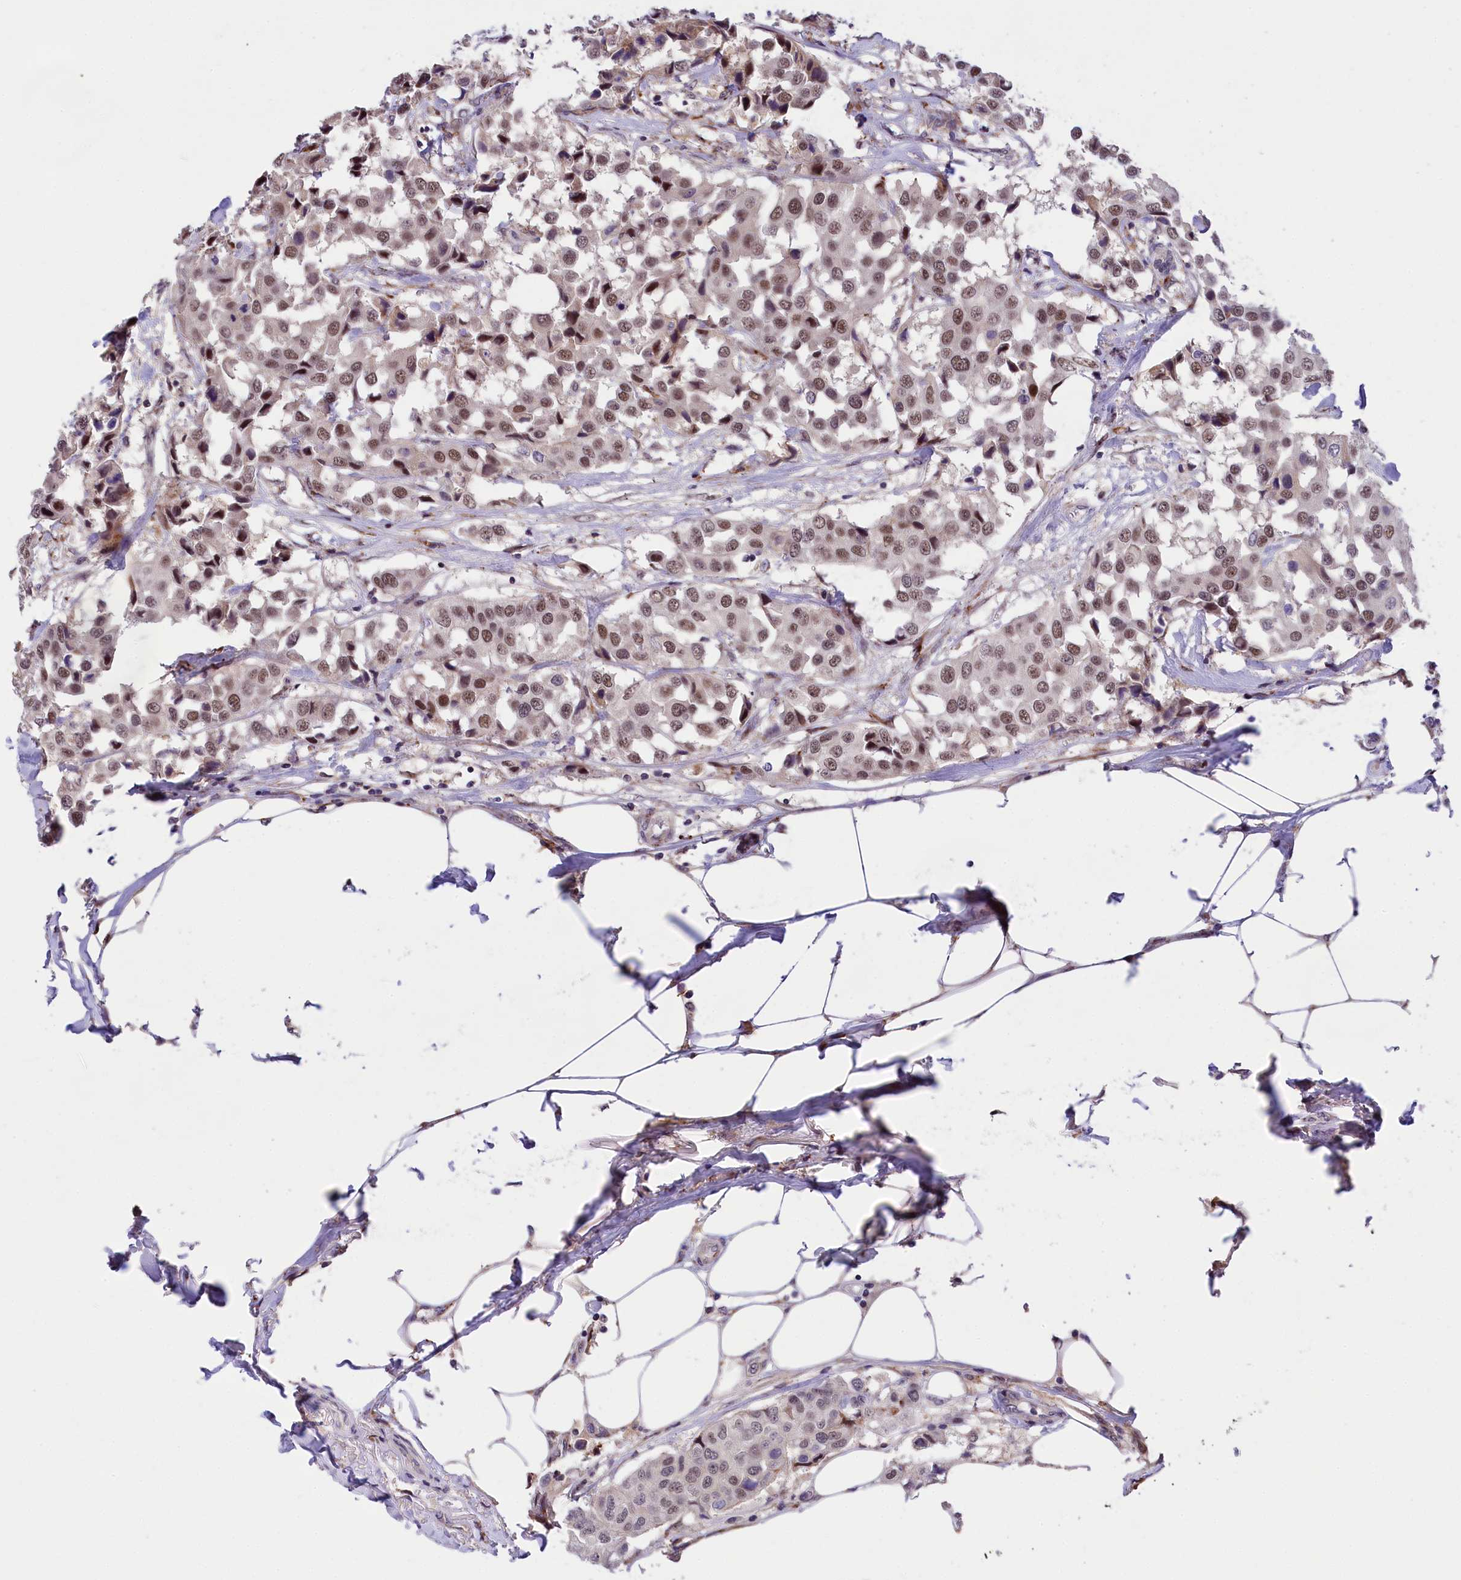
{"staining": {"intensity": "moderate", "quantity": "25%-75%", "location": "nuclear"}, "tissue": "breast cancer", "cell_type": "Tumor cells", "image_type": "cancer", "snomed": [{"axis": "morphology", "description": "Duct carcinoma"}, {"axis": "topography", "description": "Breast"}], "caption": "The image demonstrates immunohistochemical staining of breast intraductal carcinoma. There is moderate nuclear expression is present in about 25%-75% of tumor cells.", "gene": "FBXO45", "patient": {"sex": "female", "age": 80}}